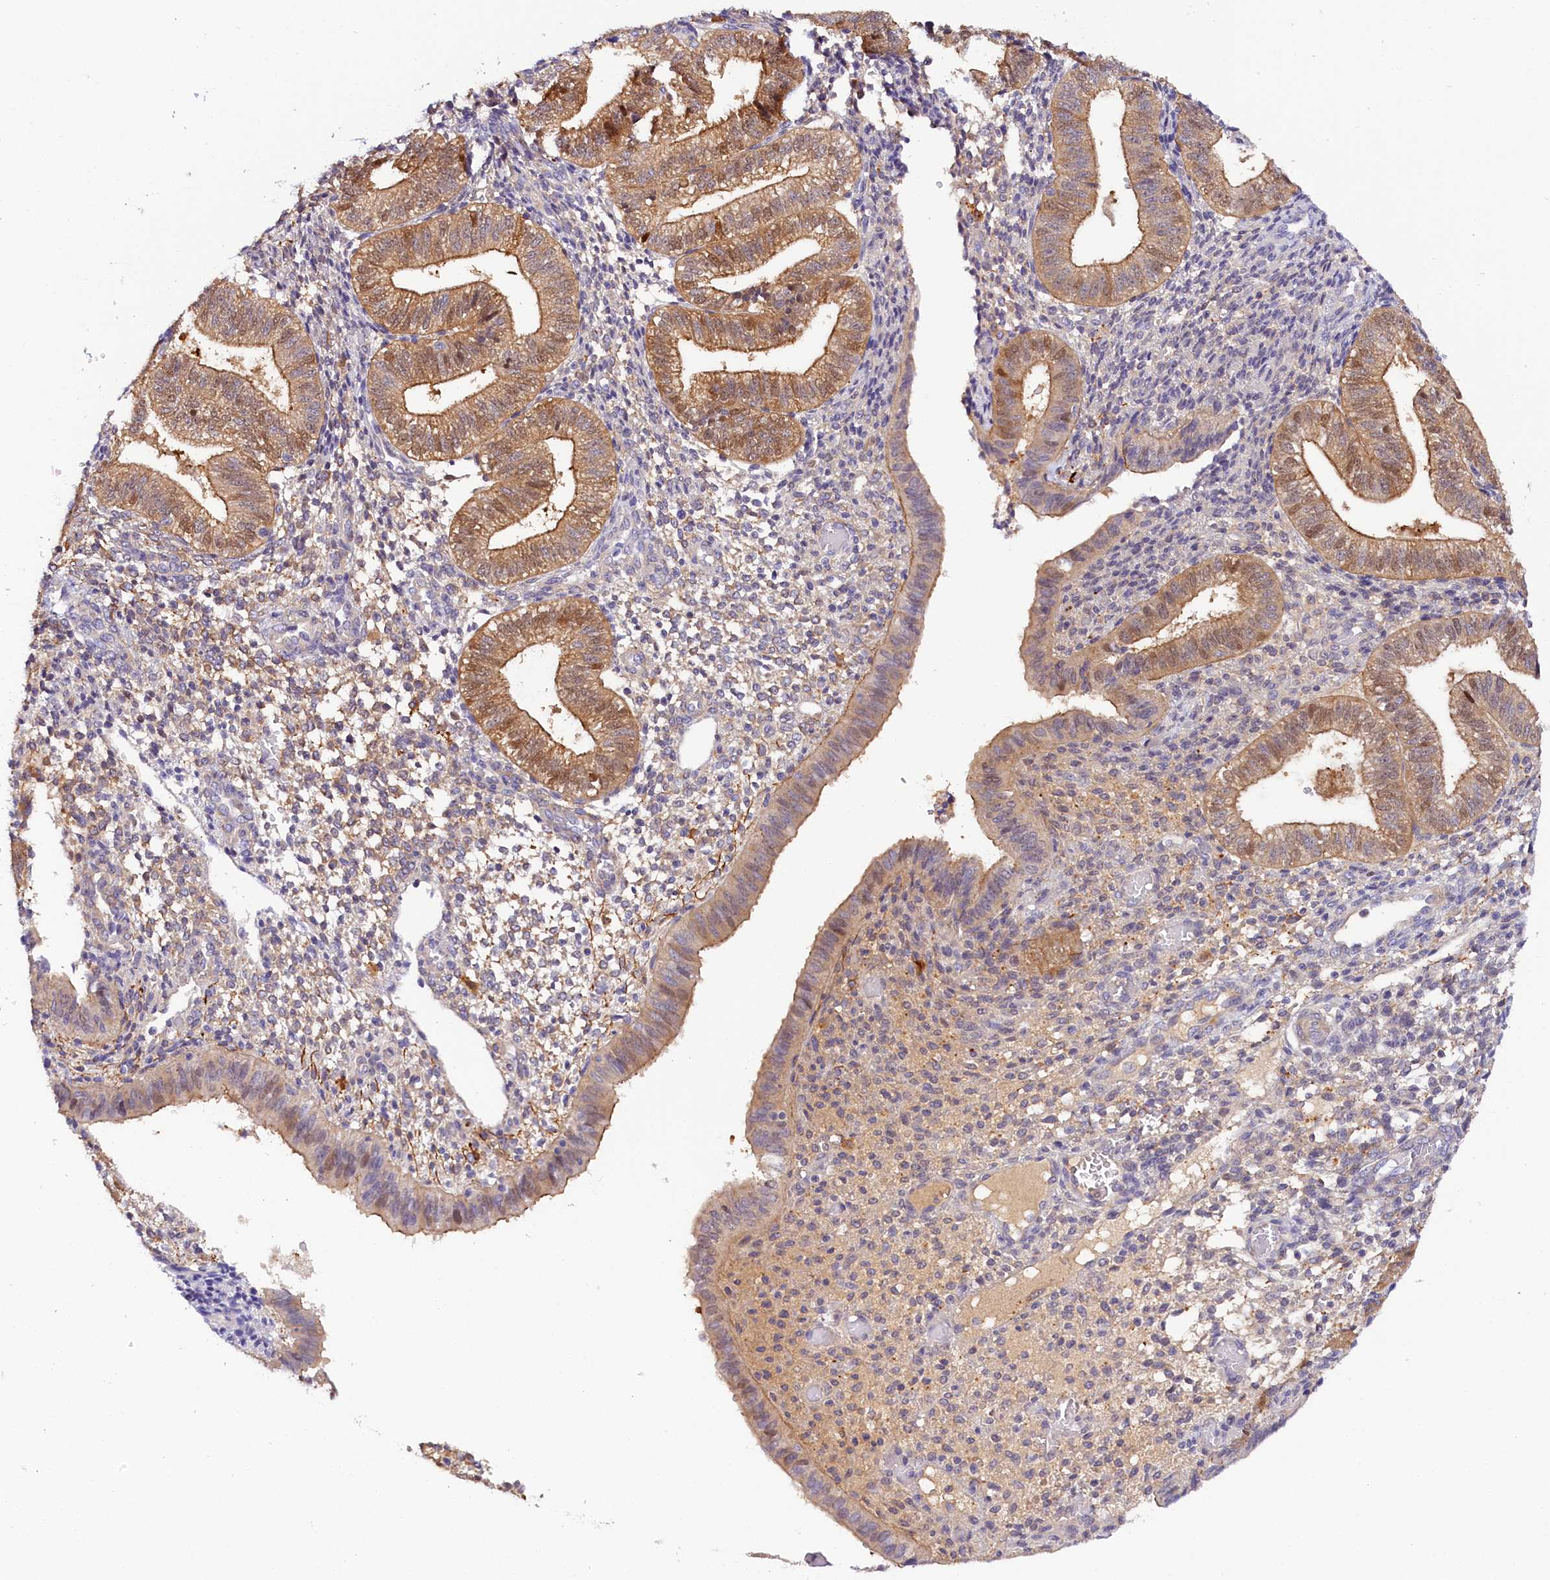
{"staining": {"intensity": "weak", "quantity": "25%-75%", "location": "cytoplasmic/membranous"}, "tissue": "endometrium", "cell_type": "Cells in endometrial stroma", "image_type": "normal", "snomed": [{"axis": "morphology", "description": "Normal tissue, NOS"}, {"axis": "topography", "description": "Endometrium"}], "caption": "Approximately 25%-75% of cells in endometrial stroma in unremarkable endometrium display weak cytoplasmic/membranous protein positivity as visualized by brown immunohistochemical staining.", "gene": "KATNB1", "patient": {"sex": "female", "age": 34}}